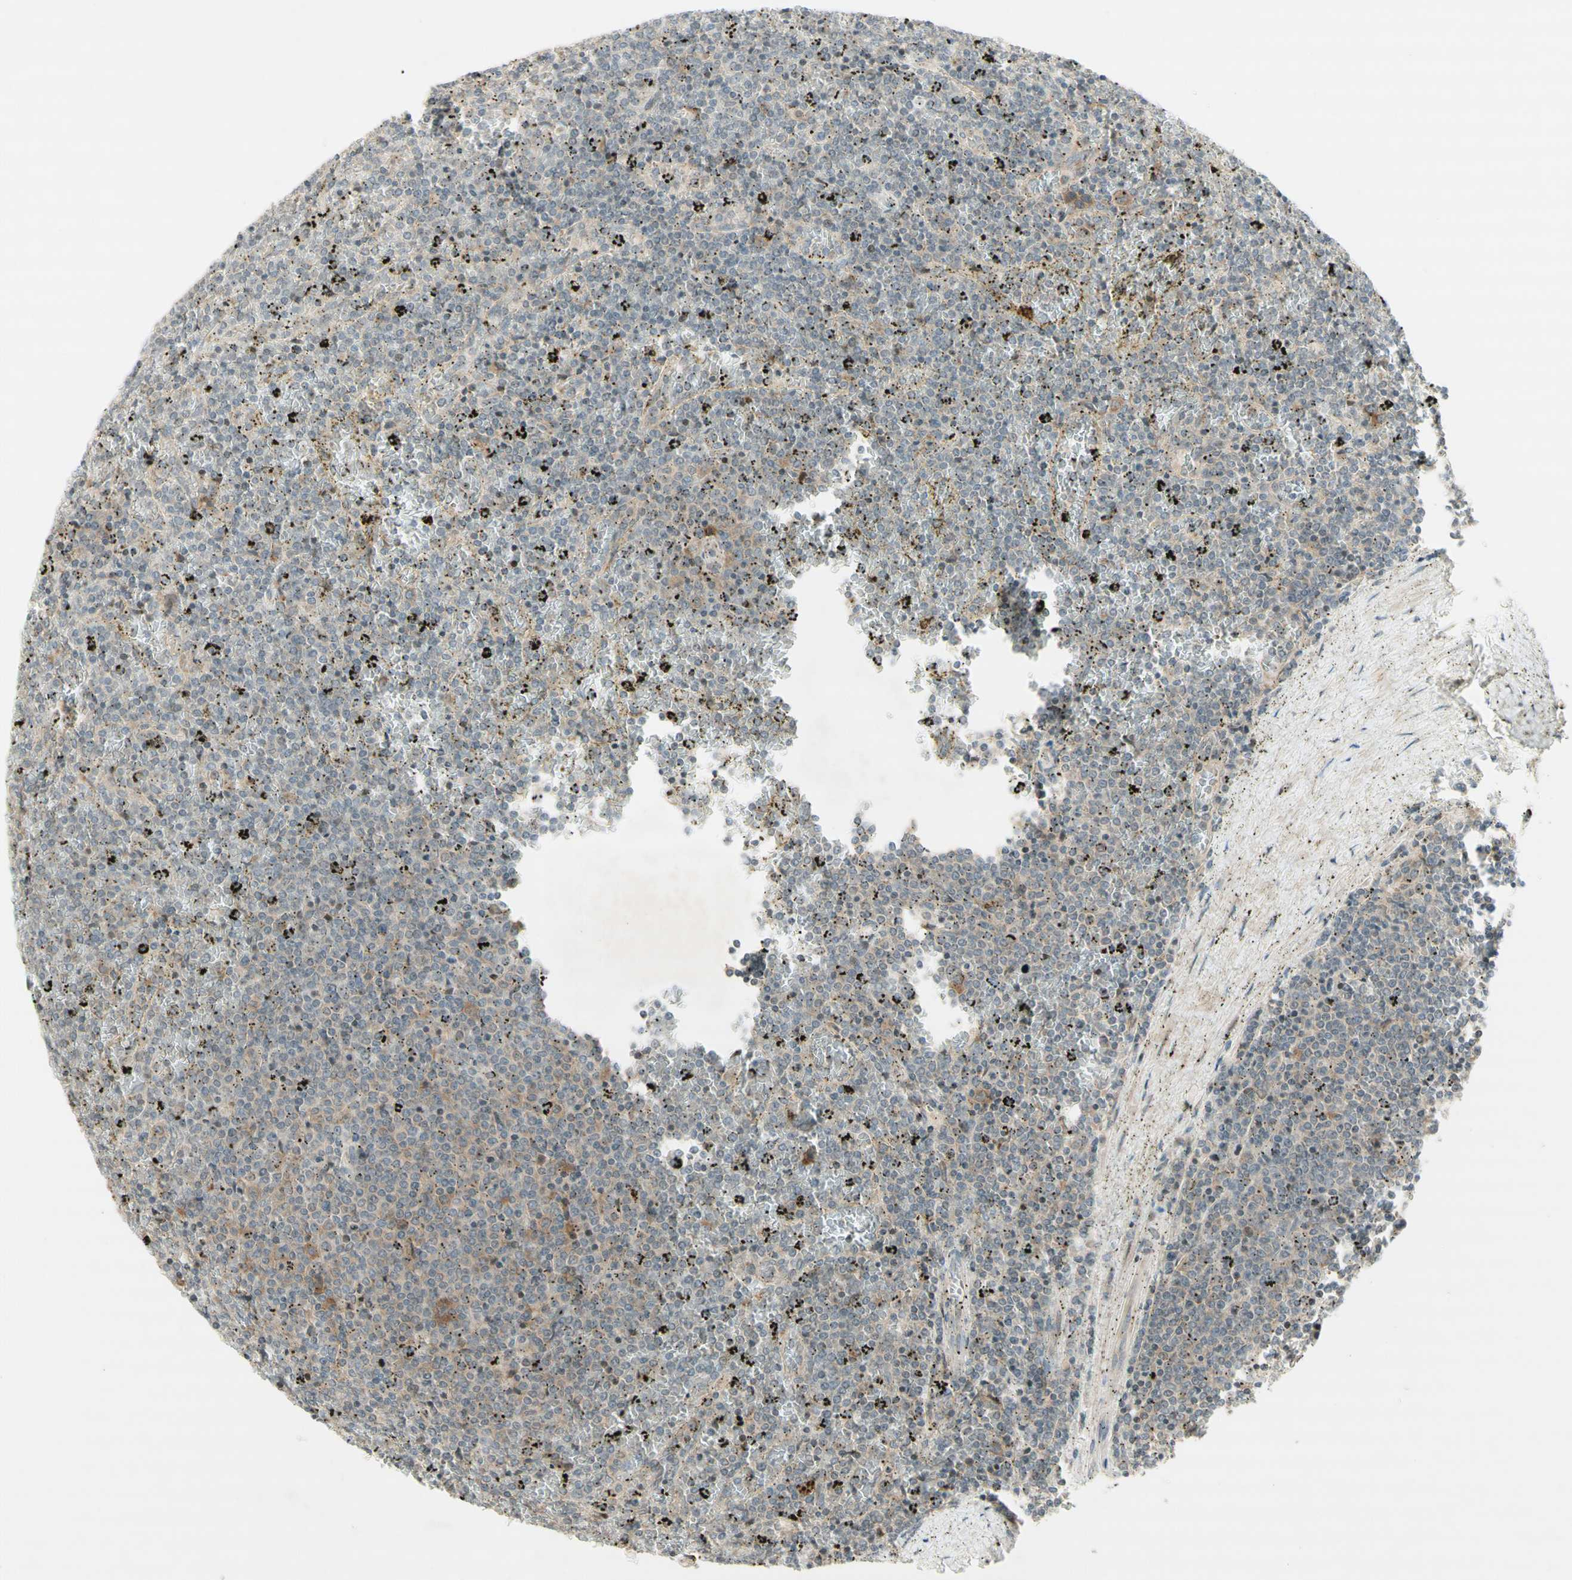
{"staining": {"intensity": "moderate", "quantity": "<25%", "location": "cytoplasmic/membranous"}, "tissue": "lymphoma", "cell_type": "Tumor cells", "image_type": "cancer", "snomed": [{"axis": "morphology", "description": "Malignant lymphoma, non-Hodgkin's type, Low grade"}, {"axis": "topography", "description": "Spleen"}], "caption": "The immunohistochemical stain shows moderate cytoplasmic/membranous staining in tumor cells of lymphoma tissue.", "gene": "ETF1", "patient": {"sex": "female", "age": 77}}